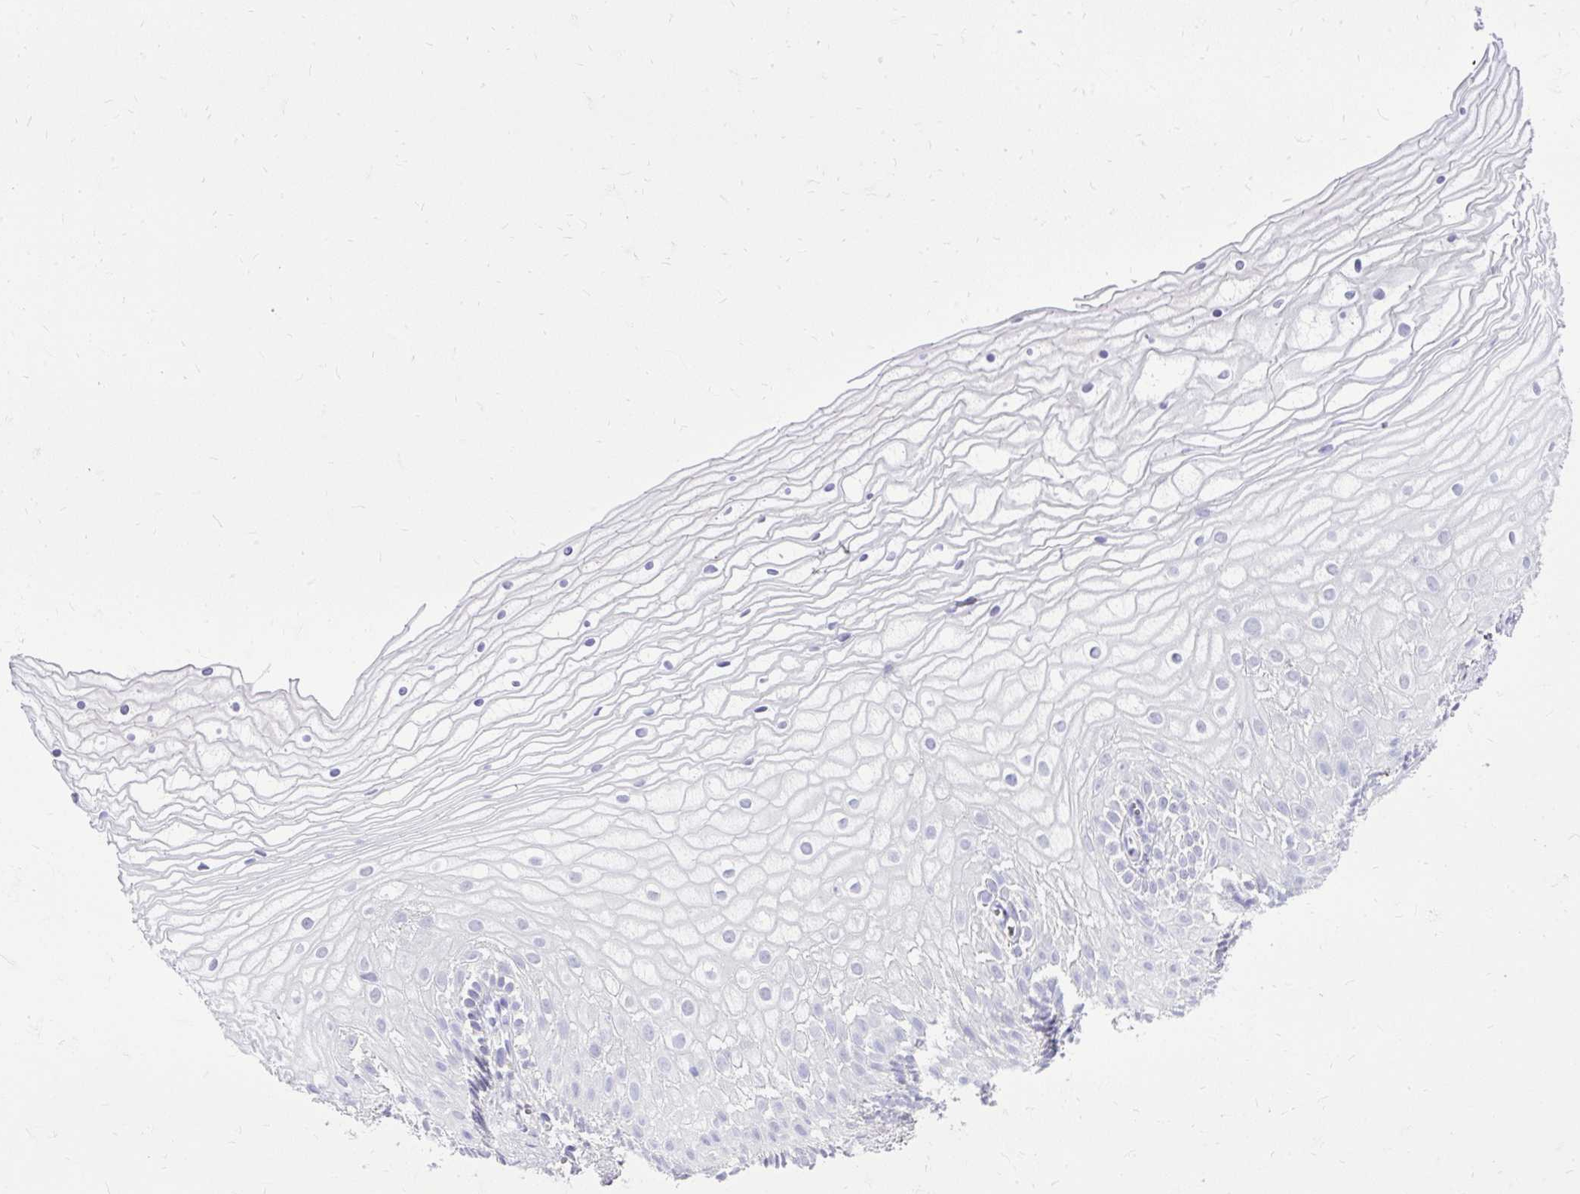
{"staining": {"intensity": "negative", "quantity": "none", "location": "none"}, "tissue": "vagina", "cell_type": "Squamous epithelial cells", "image_type": "normal", "snomed": [{"axis": "morphology", "description": "Normal tissue, NOS"}, {"axis": "topography", "description": "Vagina"}], "caption": "Immunohistochemistry histopathology image of benign human vagina stained for a protein (brown), which demonstrates no expression in squamous epithelial cells. (DAB (3,3'-diaminobenzidine) immunohistochemistry, high magnification).", "gene": "NNMT", "patient": {"sex": "female", "age": 56}}